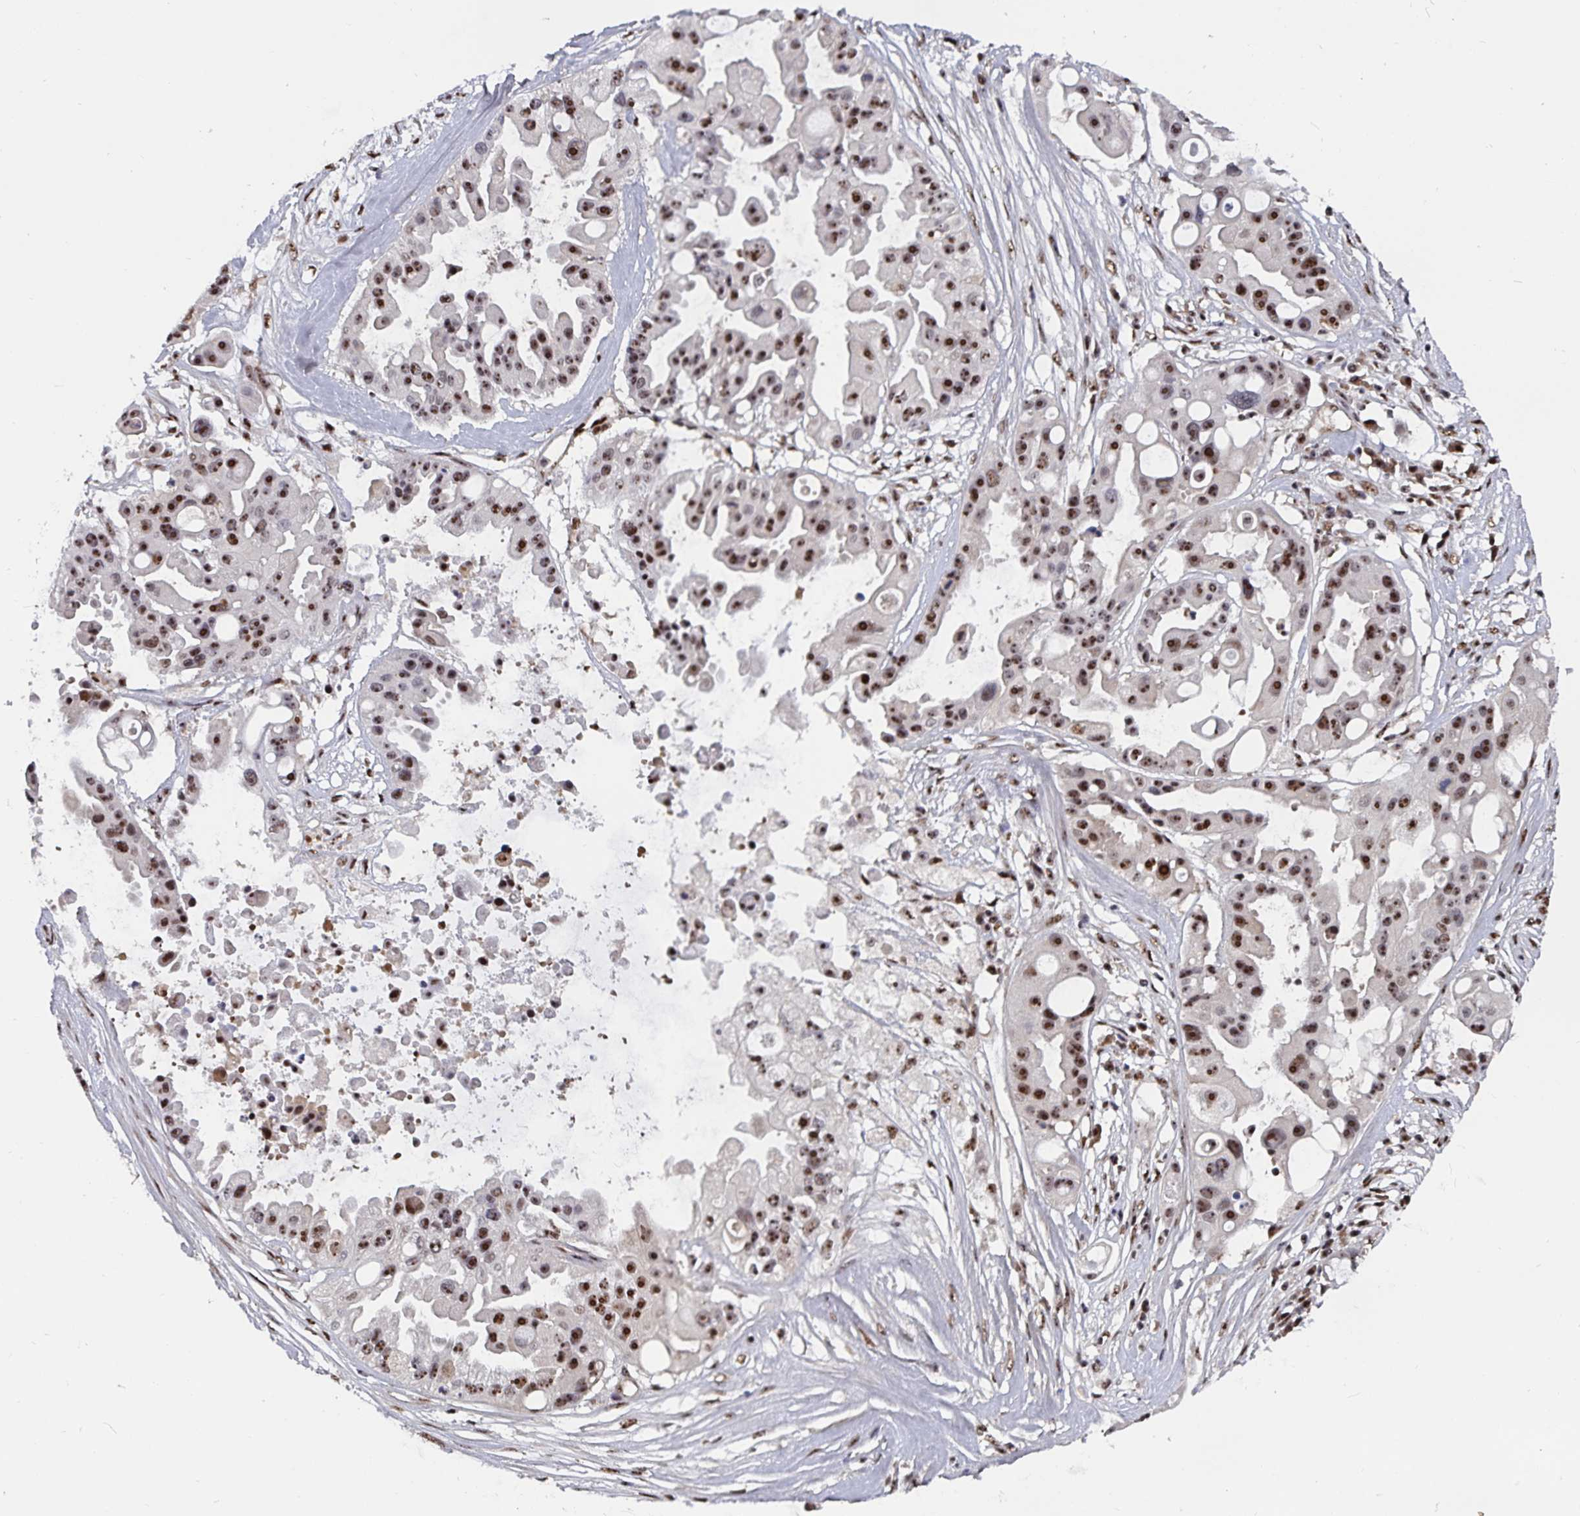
{"staining": {"intensity": "strong", "quantity": ">75%", "location": "nuclear"}, "tissue": "ovarian cancer", "cell_type": "Tumor cells", "image_type": "cancer", "snomed": [{"axis": "morphology", "description": "Cystadenocarcinoma, serous, NOS"}, {"axis": "topography", "description": "Ovary"}], "caption": "A brown stain shows strong nuclear staining of a protein in ovarian cancer (serous cystadenocarcinoma) tumor cells. The protein is shown in brown color, while the nuclei are stained blue.", "gene": "LAS1L", "patient": {"sex": "female", "age": 56}}